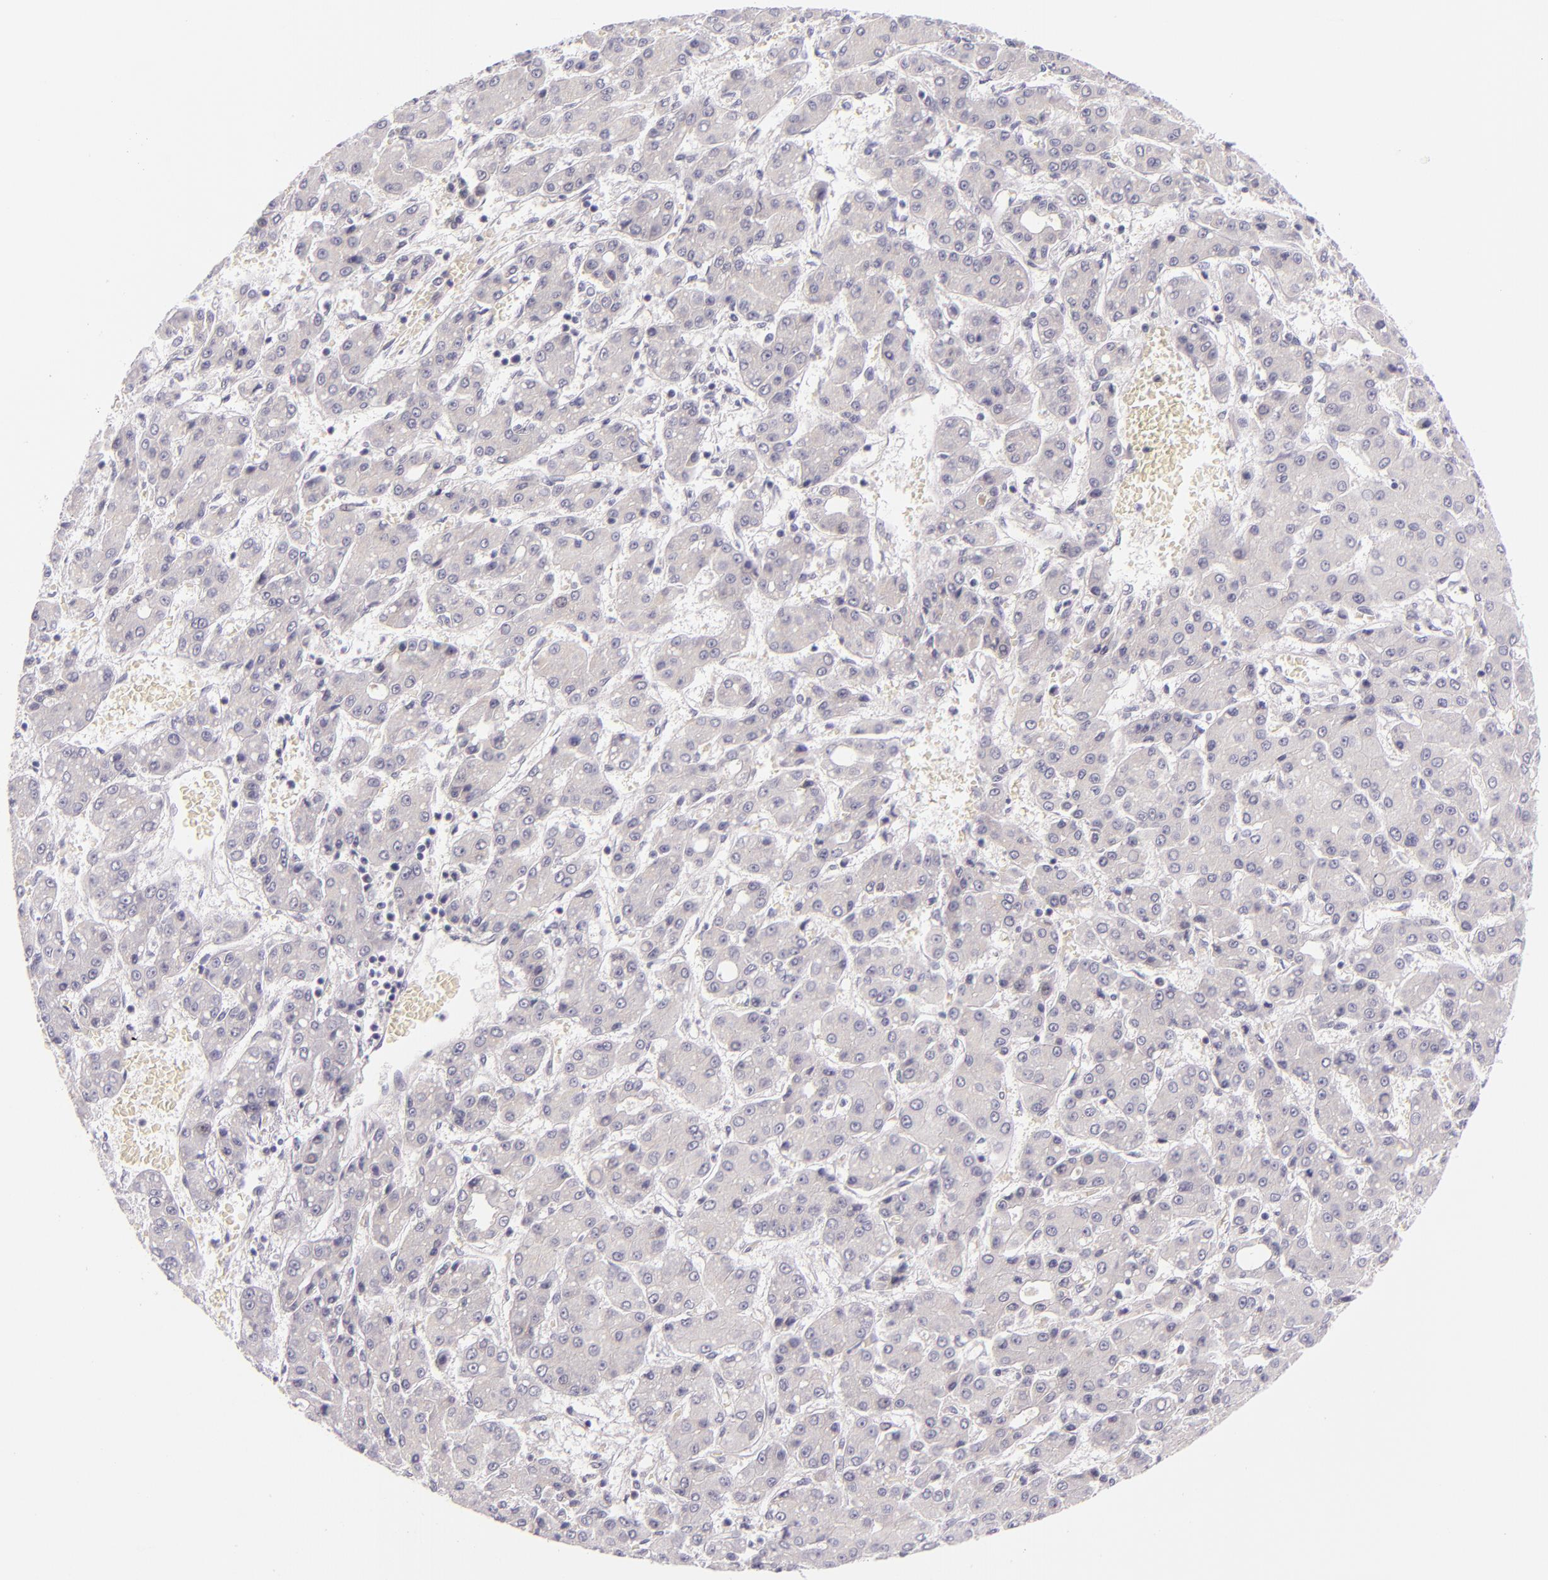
{"staining": {"intensity": "negative", "quantity": "none", "location": "none"}, "tissue": "liver cancer", "cell_type": "Tumor cells", "image_type": "cancer", "snomed": [{"axis": "morphology", "description": "Carcinoma, Hepatocellular, NOS"}, {"axis": "topography", "description": "Liver"}], "caption": "High magnification brightfield microscopy of hepatocellular carcinoma (liver) stained with DAB (brown) and counterstained with hematoxylin (blue): tumor cells show no significant positivity.", "gene": "BCL3", "patient": {"sex": "male", "age": 69}}